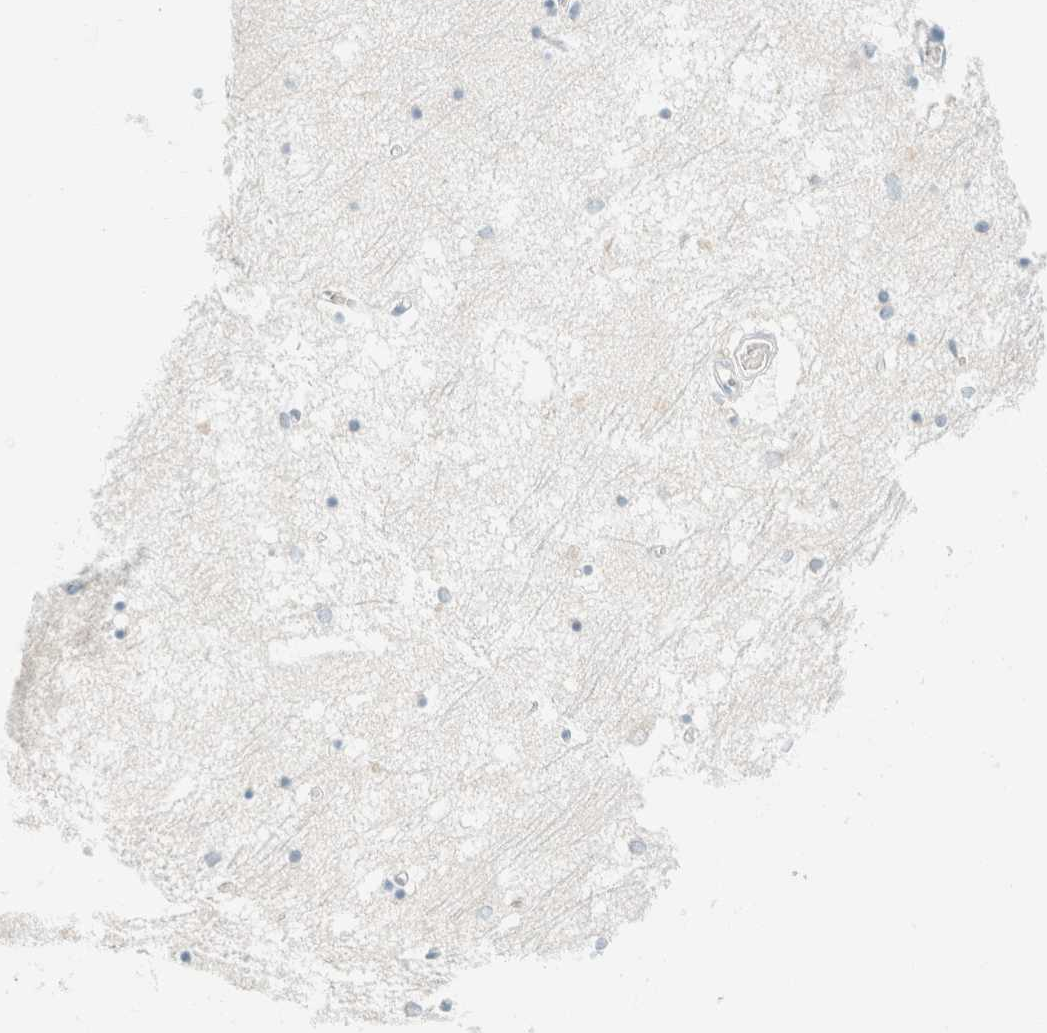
{"staining": {"intensity": "negative", "quantity": "none", "location": "none"}, "tissue": "hippocampus", "cell_type": "Glial cells", "image_type": "normal", "snomed": [{"axis": "morphology", "description": "Normal tissue, NOS"}, {"axis": "topography", "description": "Hippocampus"}], "caption": "IHC image of unremarkable hippocampus: human hippocampus stained with DAB (3,3'-diaminobenzidine) reveals no significant protein expression in glial cells. (IHC, brightfield microscopy, high magnification).", "gene": "GPA33", "patient": {"sex": "male", "age": 70}}